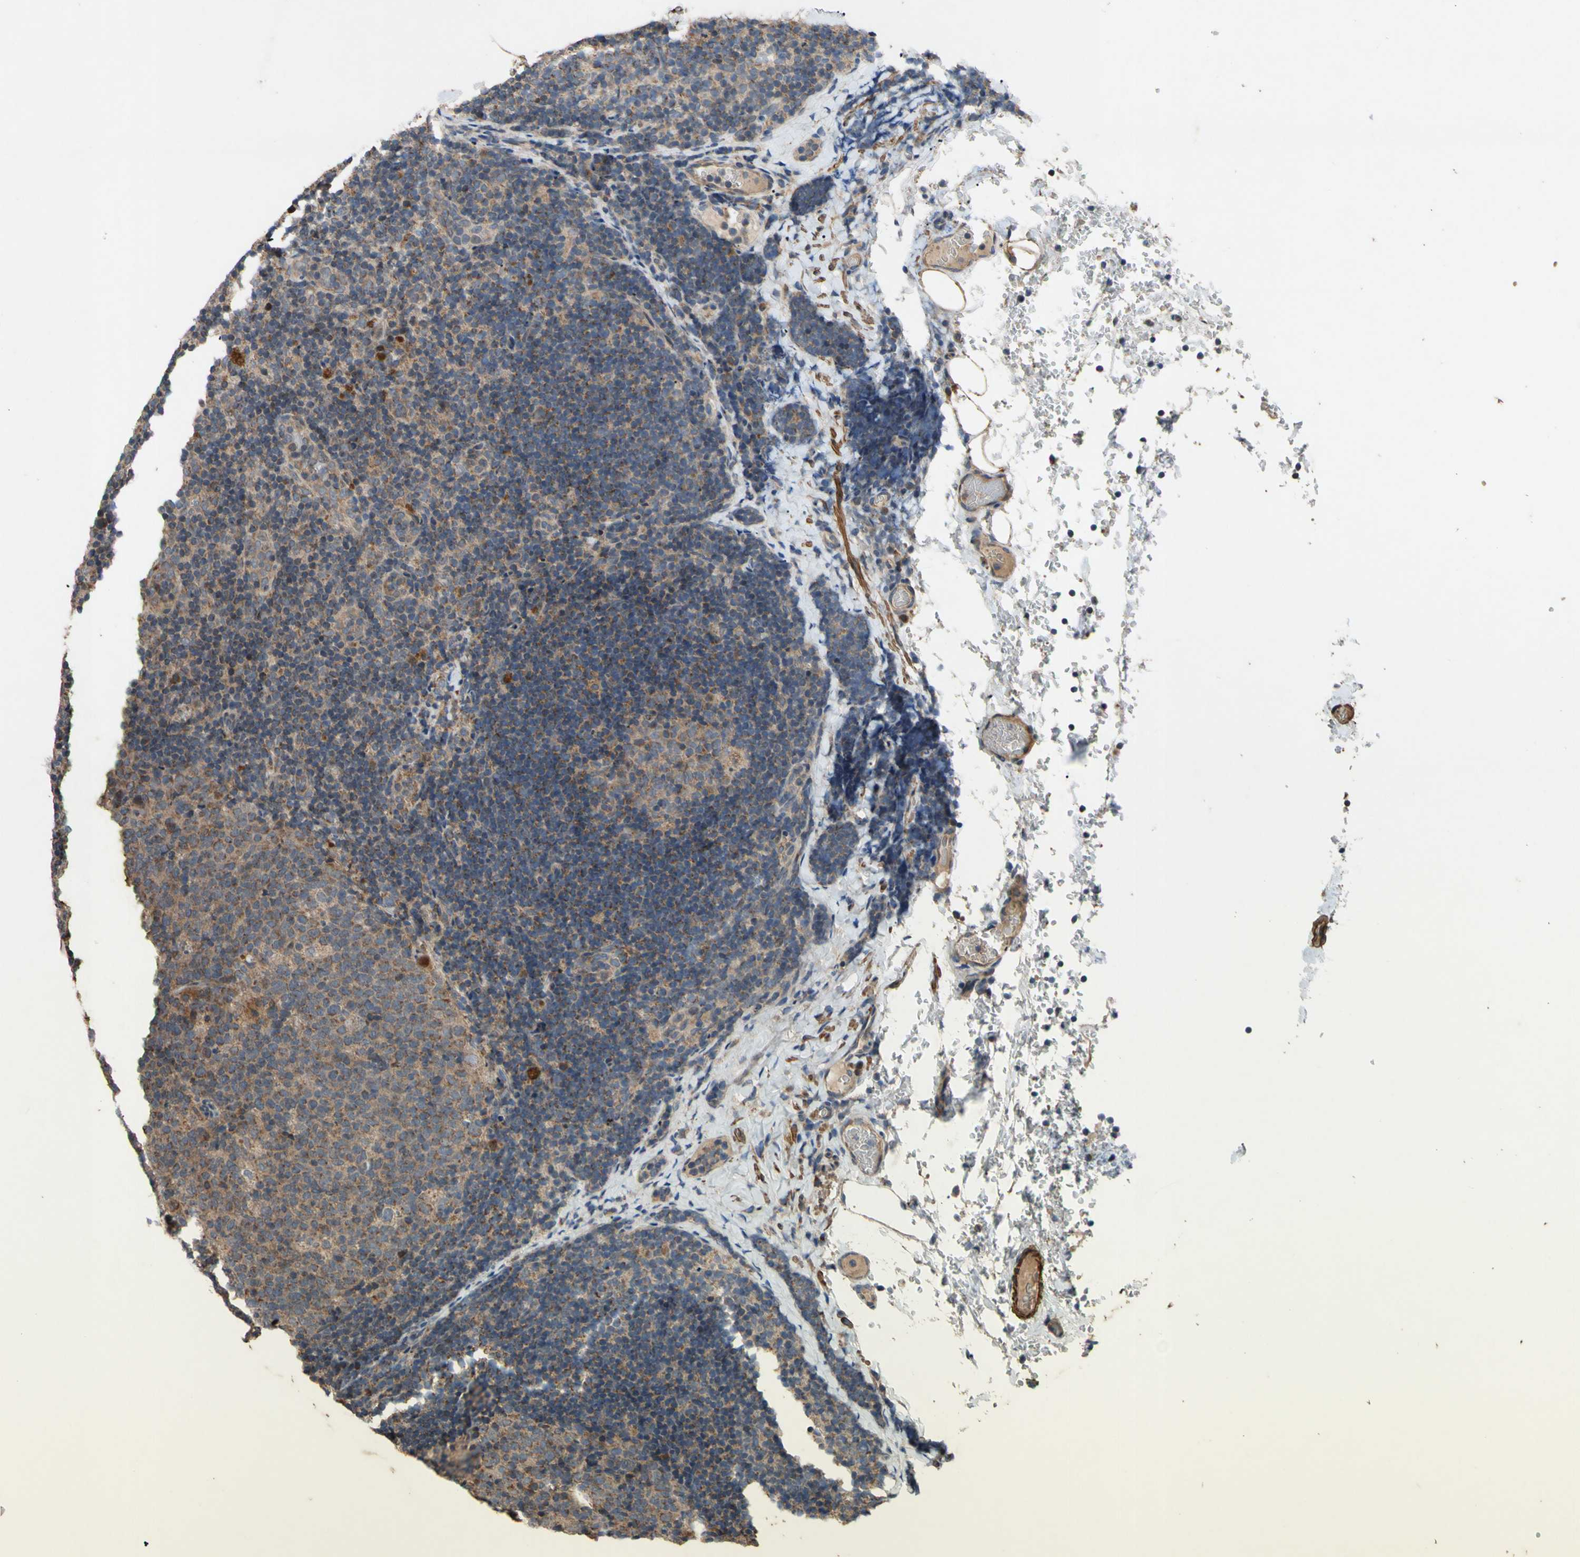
{"staining": {"intensity": "weak", "quantity": ">75%", "location": "cytoplasmic/membranous"}, "tissue": "lymph node", "cell_type": "Germinal center cells", "image_type": "normal", "snomed": [{"axis": "morphology", "description": "Normal tissue, NOS"}, {"axis": "topography", "description": "Lymph node"}], "caption": "IHC image of normal lymph node stained for a protein (brown), which shows low levels of weak cytoplasmic/membranous expression in approximately >75% of germinal center cells.", "gene": "PARD6A", "patient": {"sex": "female", "age": 14}}